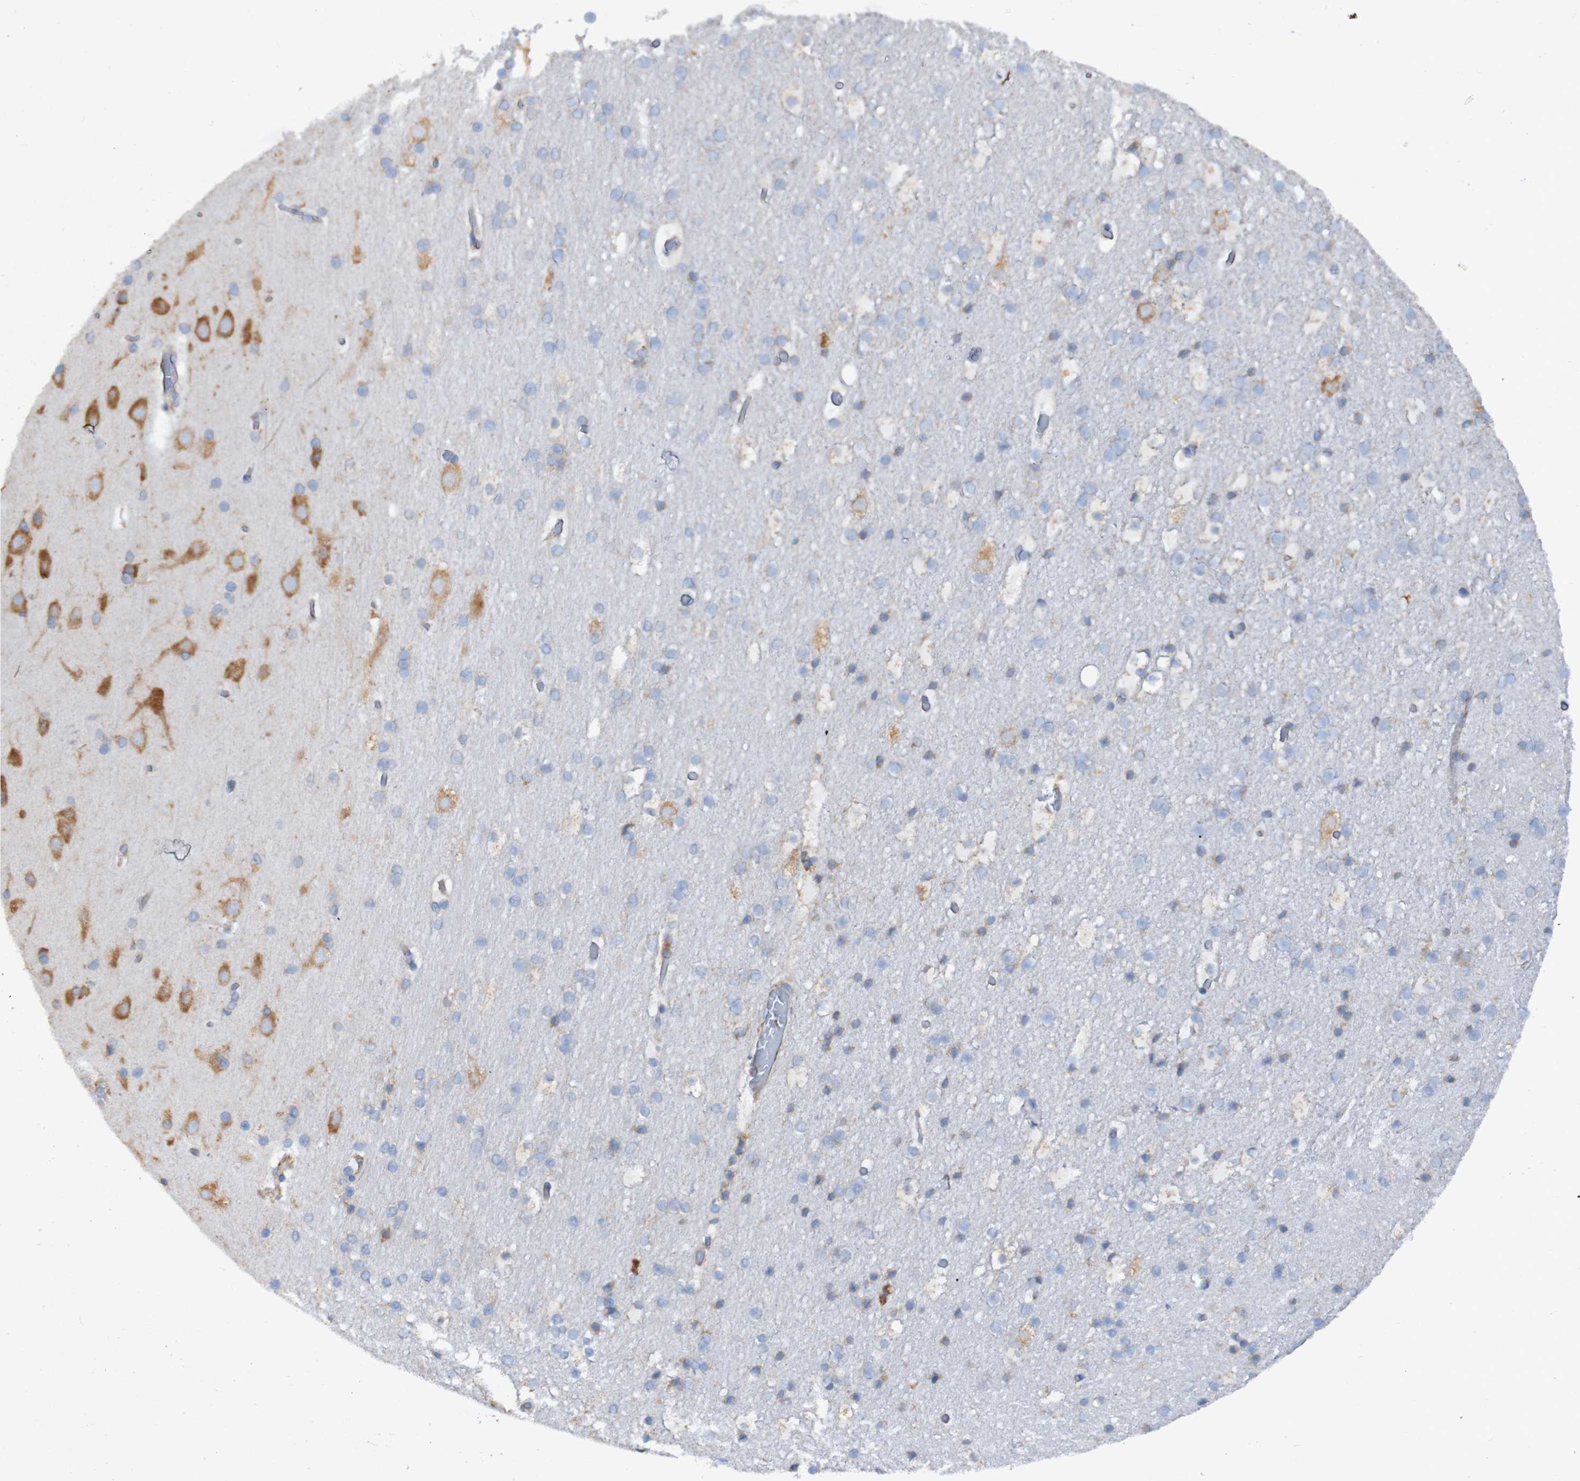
{"staining": {"intensity": "weak", "quantity": ">75%", "location": "cytoplasmic/membranous"}, "tissue": "cerebral cortex", "cell_type": "Endothelial cells", "image_type": "normal", "snomed": [{"axis": "morphology", "description": "Normal tissue, NOS"}, {"axis": "topography", "description": "Cerebral cortex"}], "caption": "IHC of normal cerebral cortex exhibits low levels of weak cytoplasmic/membranous staining in about >75% of endothelial cells.", "gene": "RPL10L", "patient": {"sex": "male", "age": 57}}